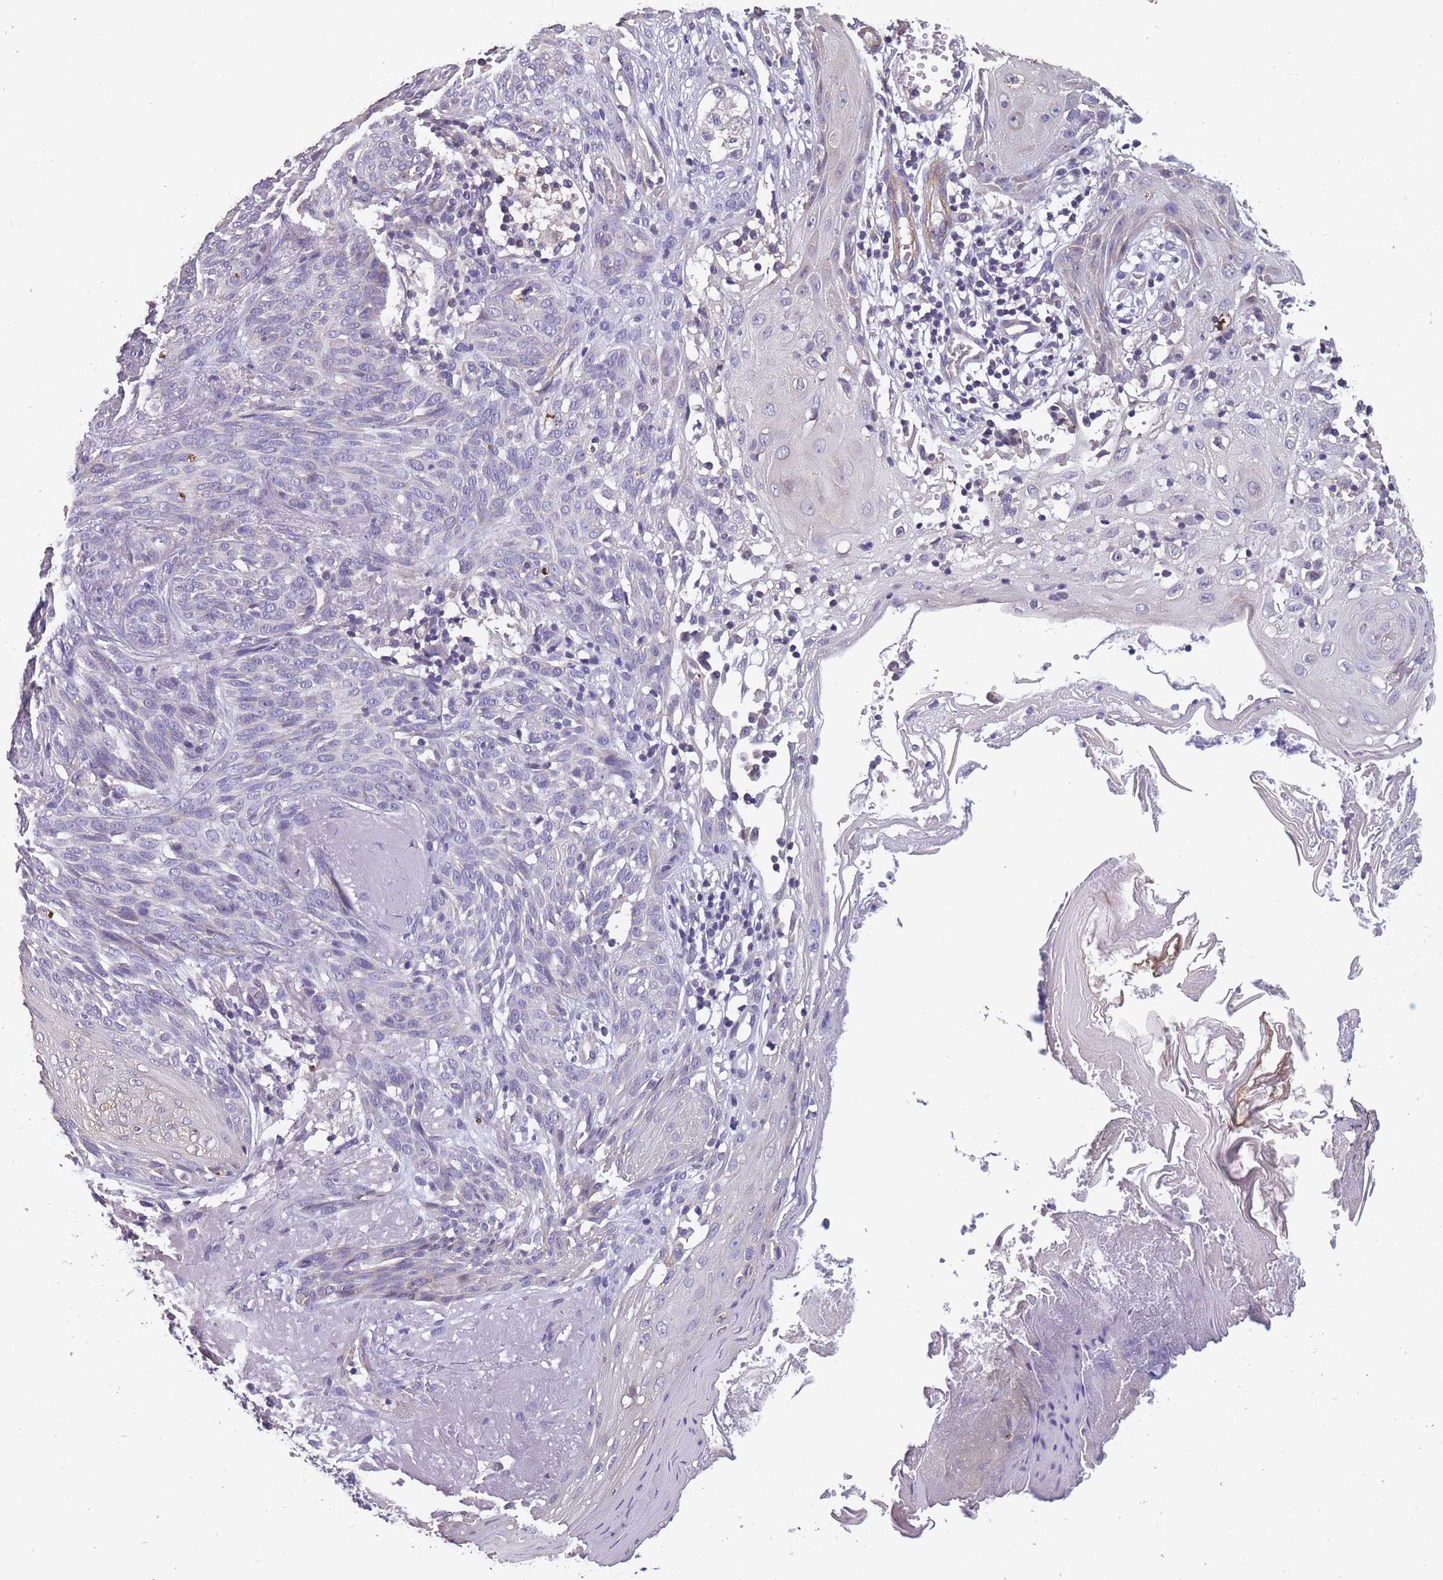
{"staining": {"intensity": "negative", "quantity": "none", "location": "none"}, "tissue": "skin cancer", "cell_type": "Tumor cells", "image_type": "cancer", "snomed": [{"axis": "morphology", "description": "Basal cell carcinoma"}, {"axis": "topography", "description": "Skin"}], "caption": "This is an immunohistochemistry micrograph of human skin cancer. There is no staining in tumor cells.", "gene": "TOMM40L", "patient": {"sex": "female", "age": 86}}